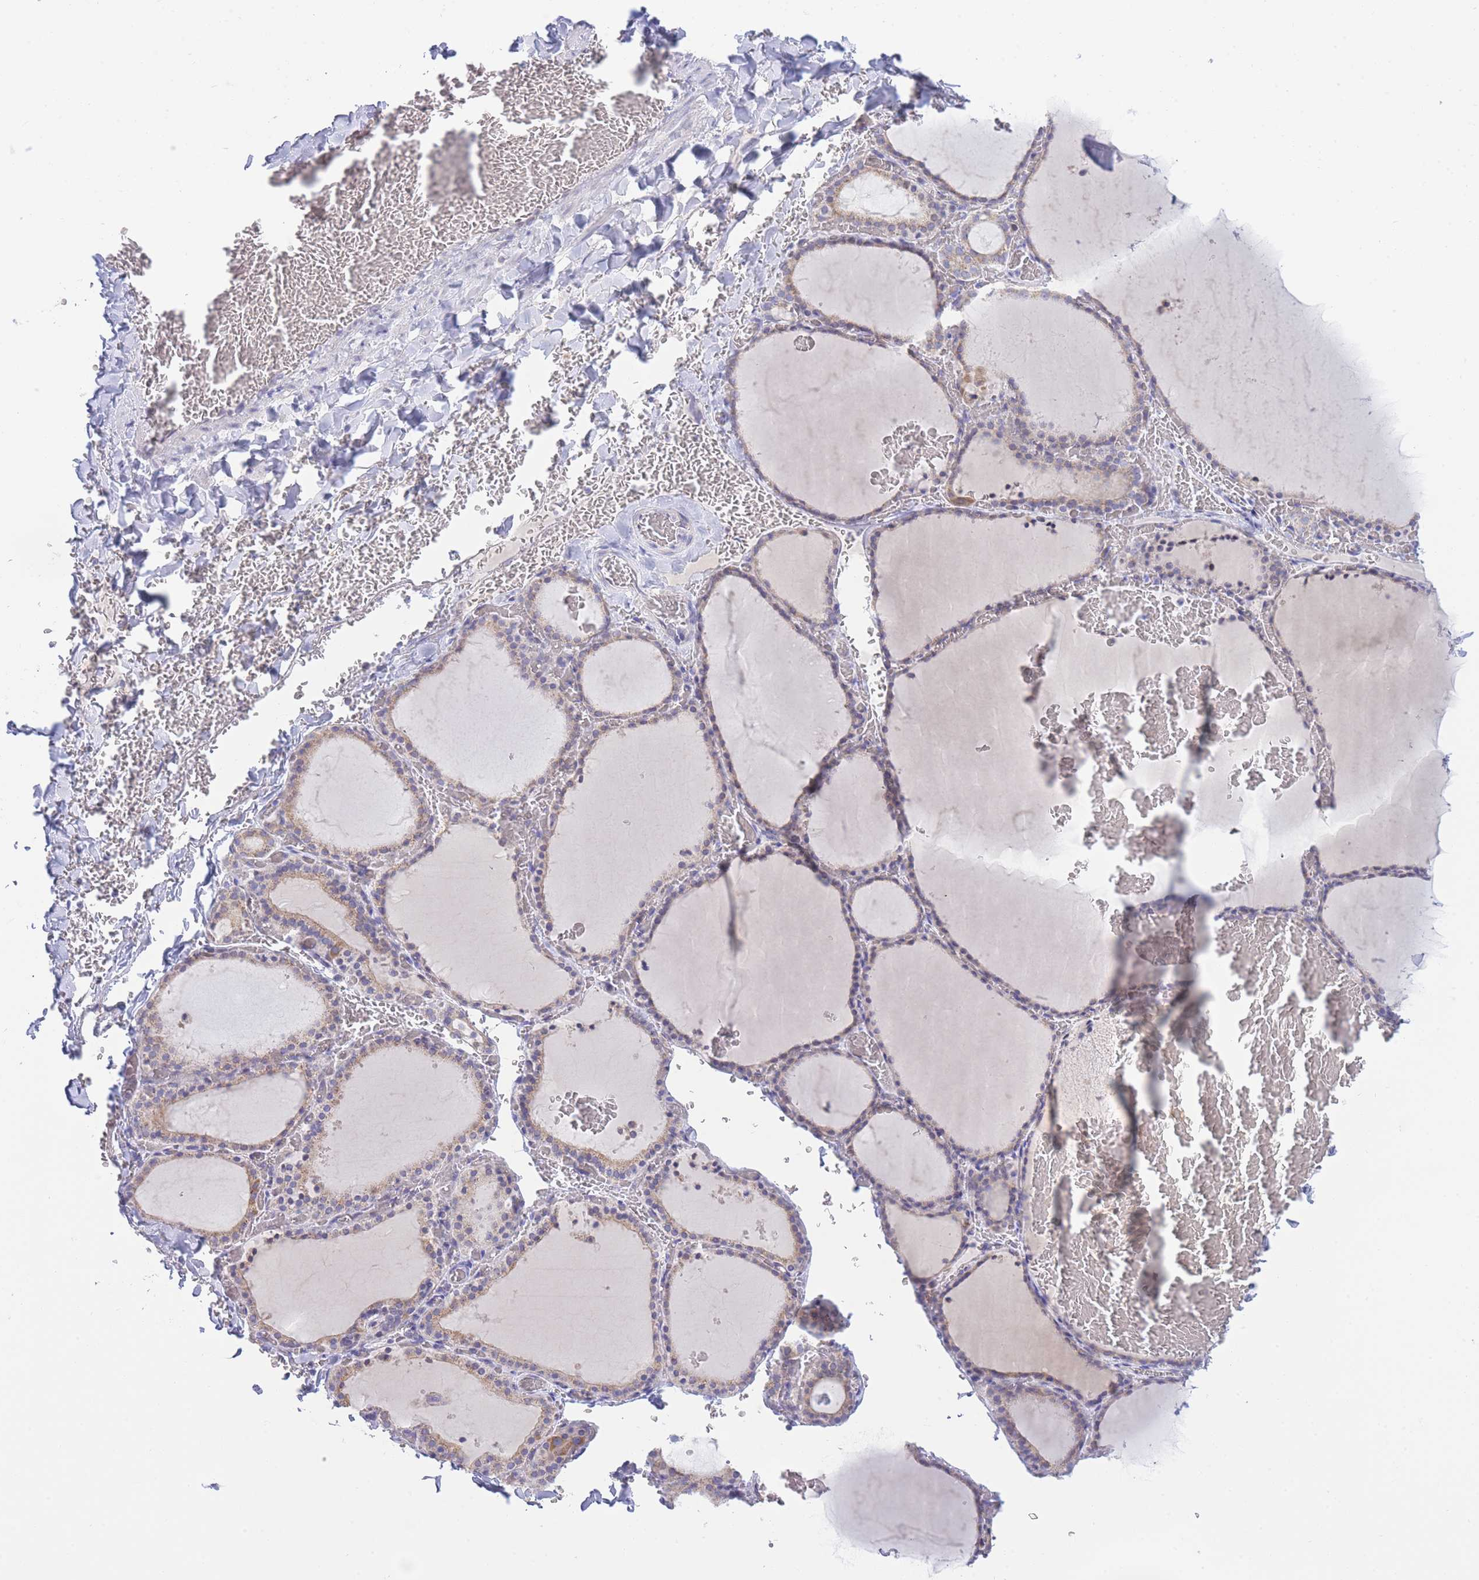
{"staining": {"intensity": "weak", "quantity": "25%-75%", "location": "cytoplasmic/membranous"}, "tissue": "thyroid gland", "cell_type": "Glandular cells", "image_type": "normal", "snomed": [{"axis": "morphology", "description": "Normal tissue, NOS"}, {"axis": "topography", "description": "Thyroid gland"}], "caption": "Glandular cells show low levels of weak cytoplasmic/membranous positivity in about 25%-75% of cells in normal human thyroid gland. The staining was performed using DAB, with brown indicating positive protein expression. Nuclei are stained blue with hematoxylin.", "gene": "NANP", "patient": {"sex": "female", "age": 39}}